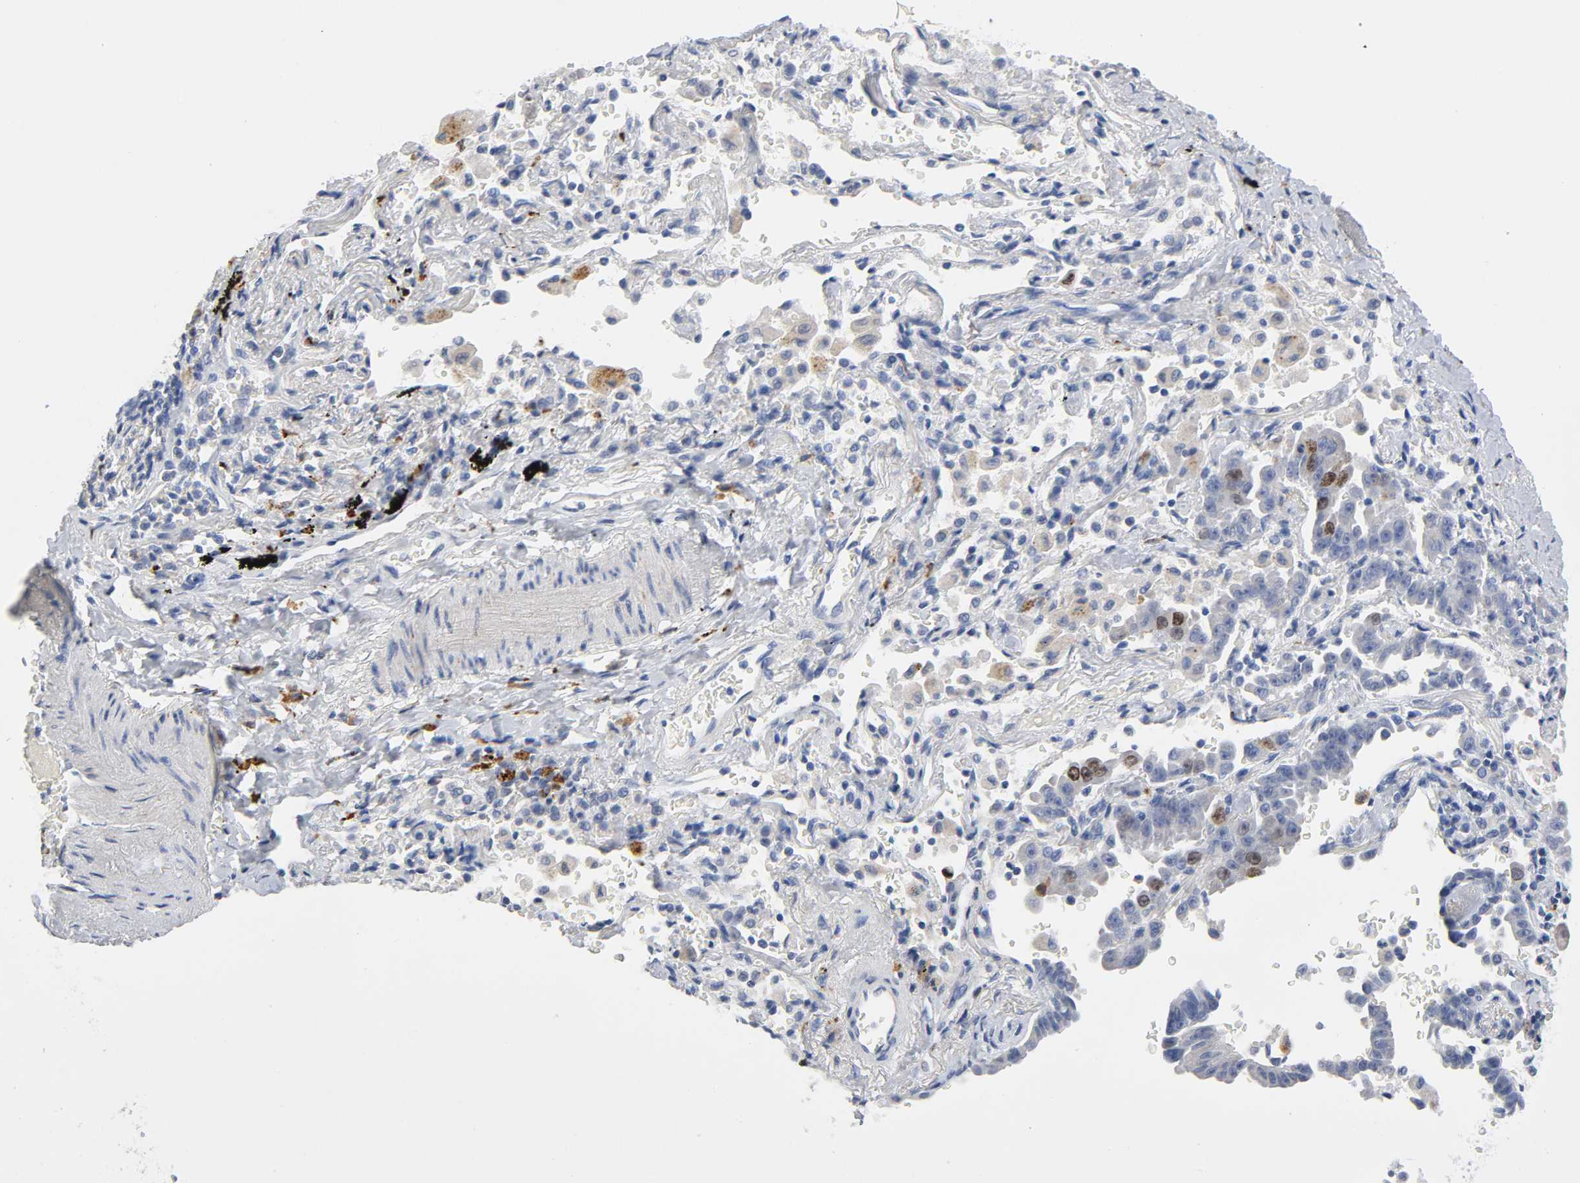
{"staining": {"intensity": "moderate", "quantity": "<25%", "location": "nuclear"}, "tissue": "lung cancer", "cell_type": "Tumor cells", "image_type": "cancer", "snomed": [{"axis": "morphology", "description": "Adenocarcinoma, NOS"}, {"axis": "topography", "description": "Lung"}], "caption": "Protein staining exhibits moderate nuclear expression in approximately <25% of tumor cells in adenocarcinoma (lung). Ihc stains the protein in brown and the nuclei are stained blue.", "gene": "BIRC5", "patient": {"sex": "female", "age": 64}}